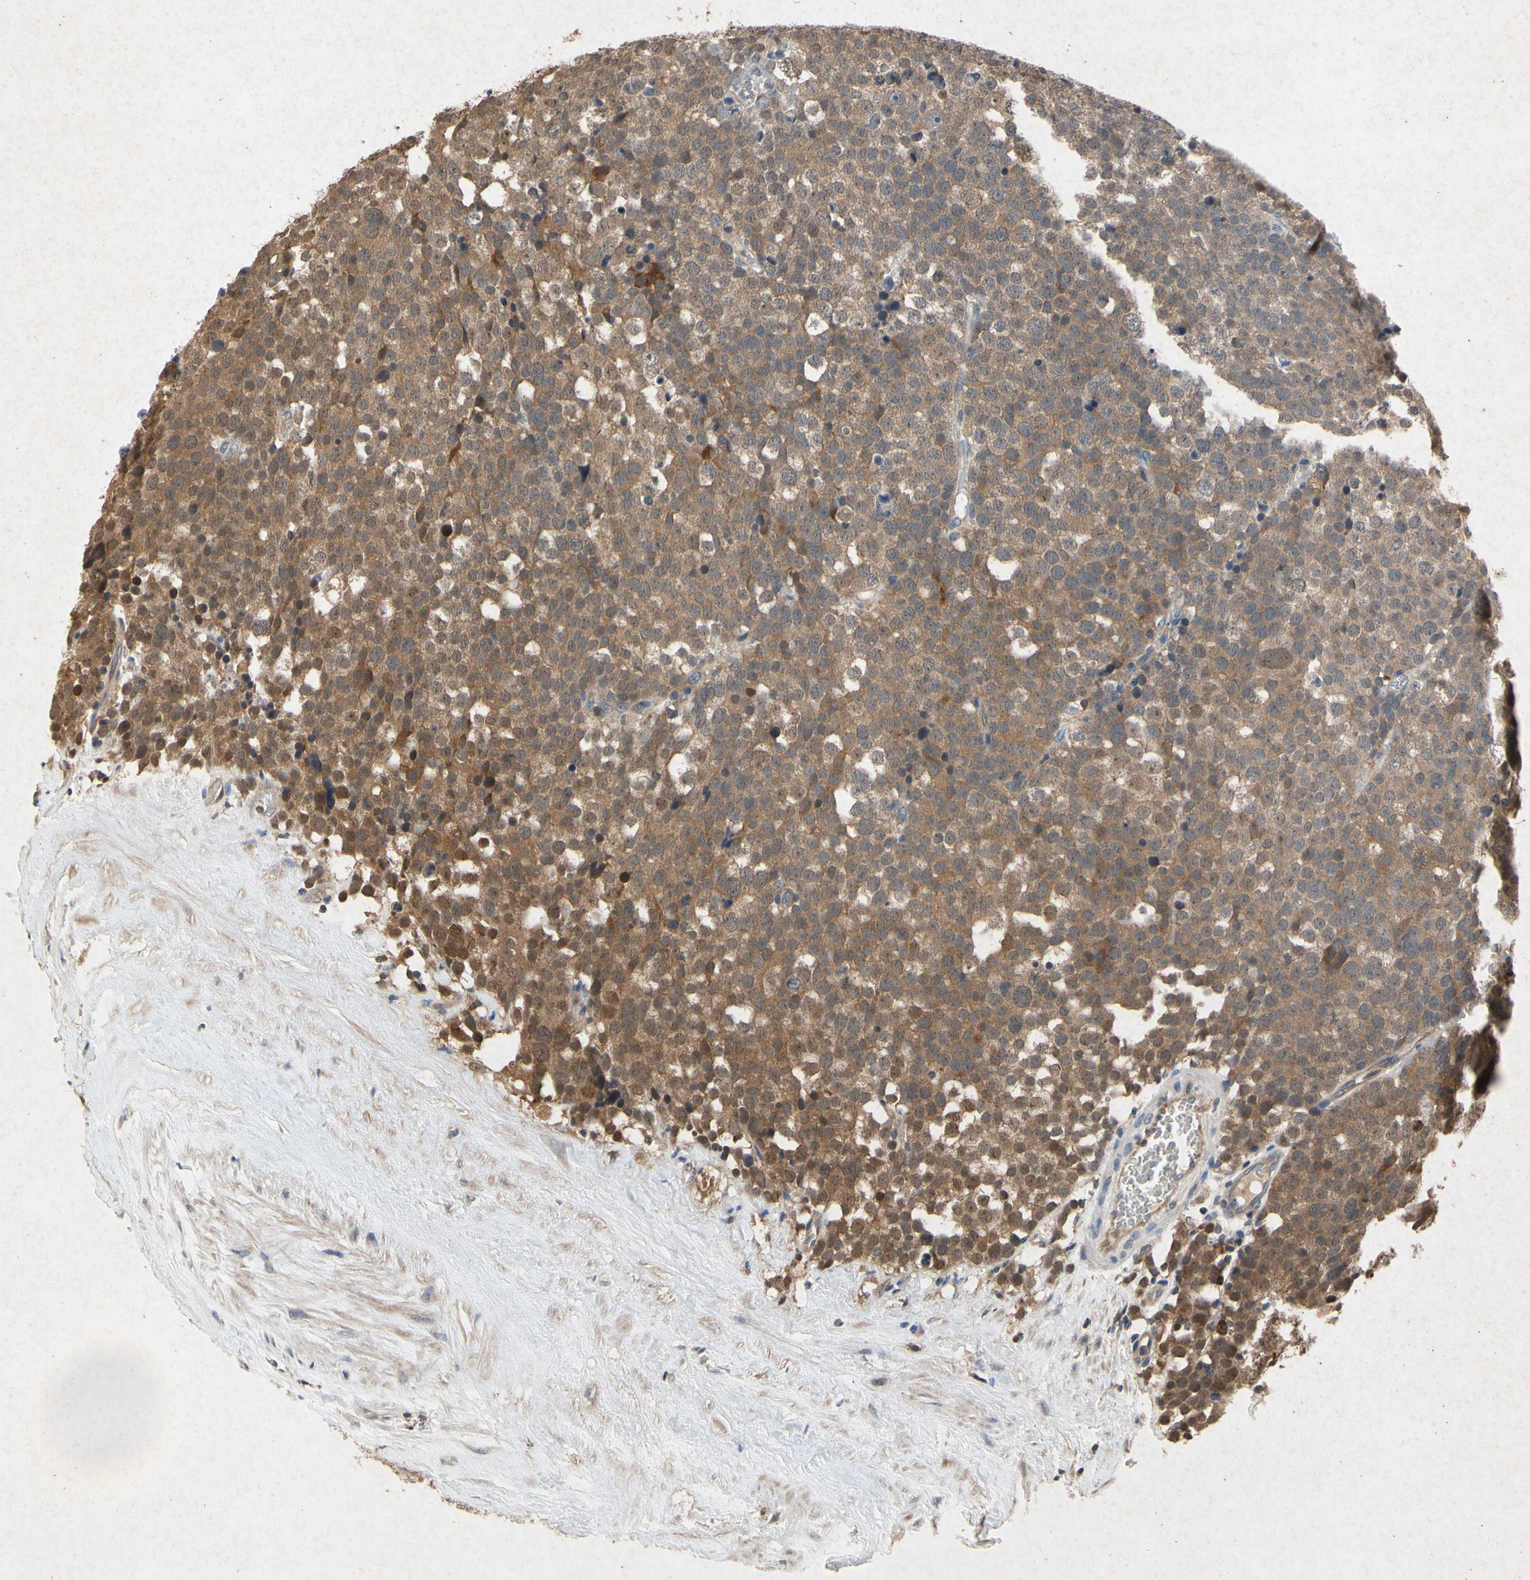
{"staining": {"intensity": "moderate", "quantity": ">75%", "location": "cytoplasmic/membranous"}, "tissue": "testis cancer", "cell_type": "Tumor cells", "image_type": "cancer", "snomed": [{"axis": "morphology", "description": "Seminoma, NOS"}, {"axis": "topography", "description": "Testis"}], "caption": "Protein positivity by immunohistochemistry (IHC) displays moderate cytoplasmic/membranous expression in approximately >75% of tumor cells in seminoma (testis). (DAB IHC with brightfield microscopy, high magnification).", "gene": "RPS6KA1", "patient": {"sex": "male", "age": 71}}